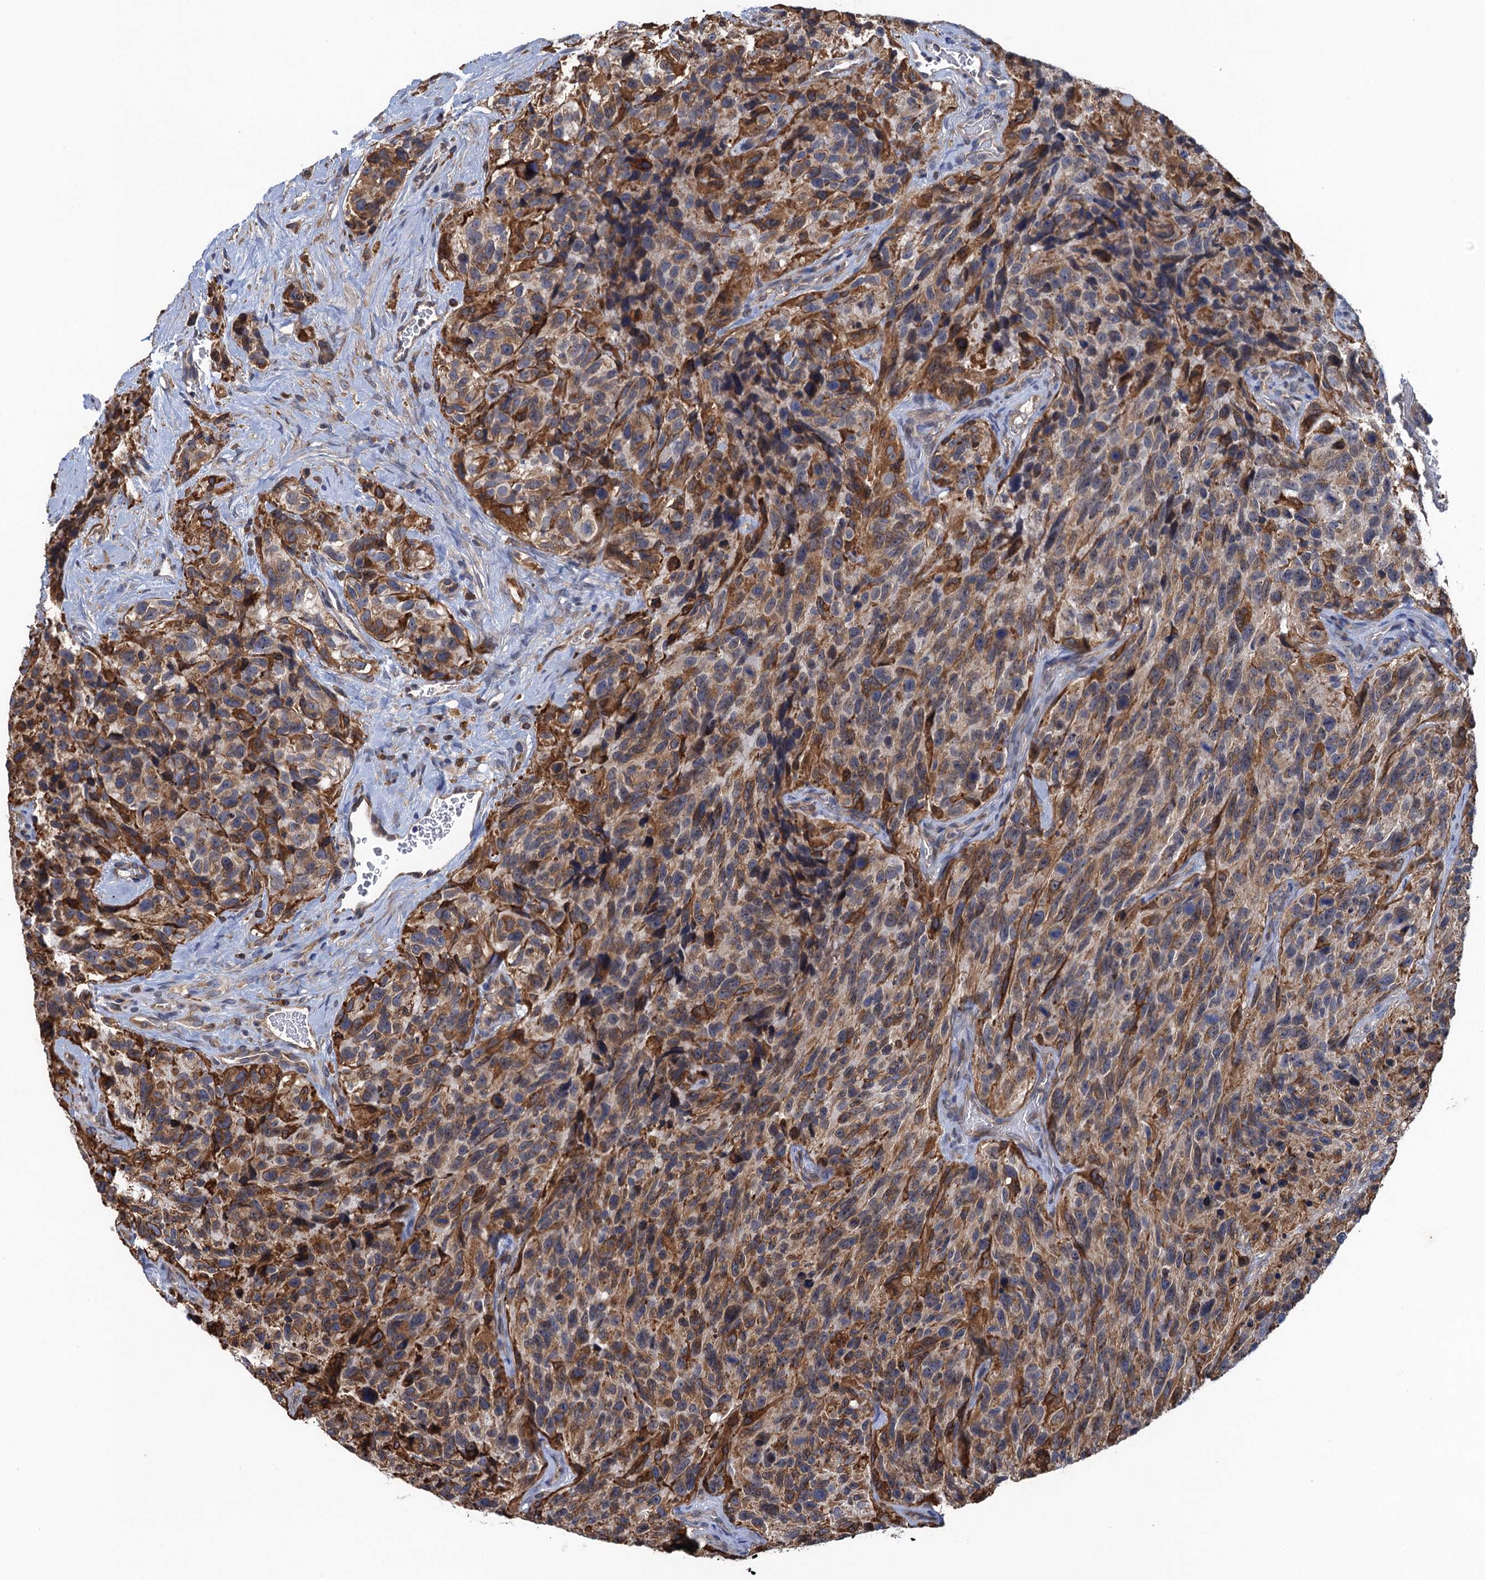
{"staining": {"intensity": "moderate", "quantity": "<25%", "location": "cytoplasmic/membranous"}, "tissue": "glioma", "cell_type": "Tumor cells", "image_type": "cancer", "snomed": [{"axis": "morphology", "description": "Glioma, malignant, High grade"}, {"axis": "topography", "description": "Brain"}], "caption": "The immunohistochemical stain shows moderate cytoplasmic/membranous staining in tumor cells of malignant high-grade glioma tissue.", "gene": "ARMC5", "patient": {"sex": "male", "age": 69}}